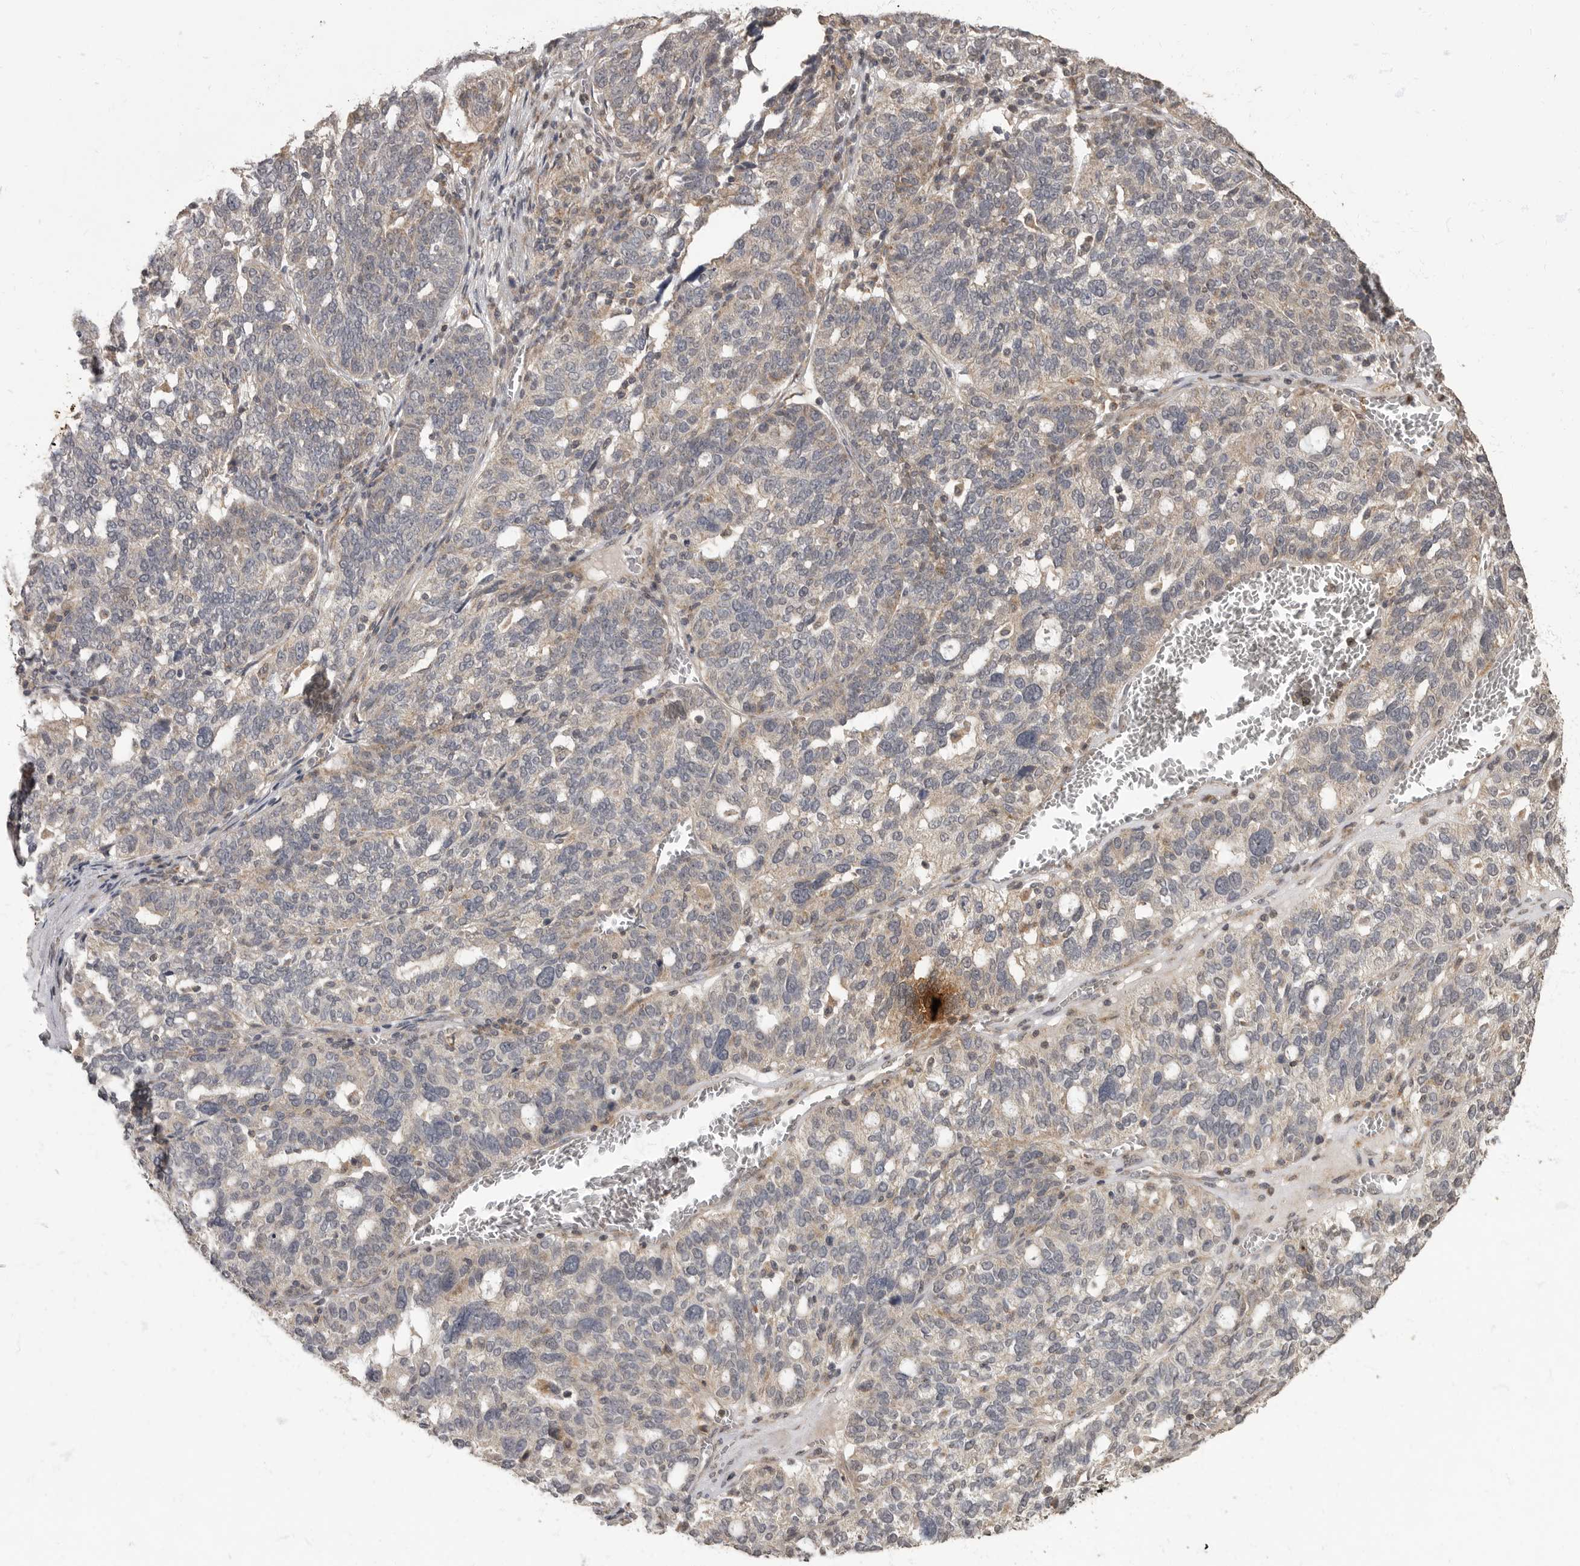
{"staining": {"intensity": "weak", "quantity": "<25%", "location": "cytoplasmic/membranous"}, "tissue": "ovarian cancer", "cell_type": "Tumor cells", "image_type": "cancer", "snomed": [{"axis": "morphology", "description": "Cystadenocarcinoma, serous, NOS"}, {"axis": "topography", "description": "Ovary"}], "caption": "A micrograph of human ovarian cancer (serous cystadenocarcinoma) is negative for staining in tumor cells. (DAB (3,3'-diaminobenzidine) immunohistochemistry, high magnification).", "gene": "MAFG", "patient": {"sex": "female", "age": 59}}